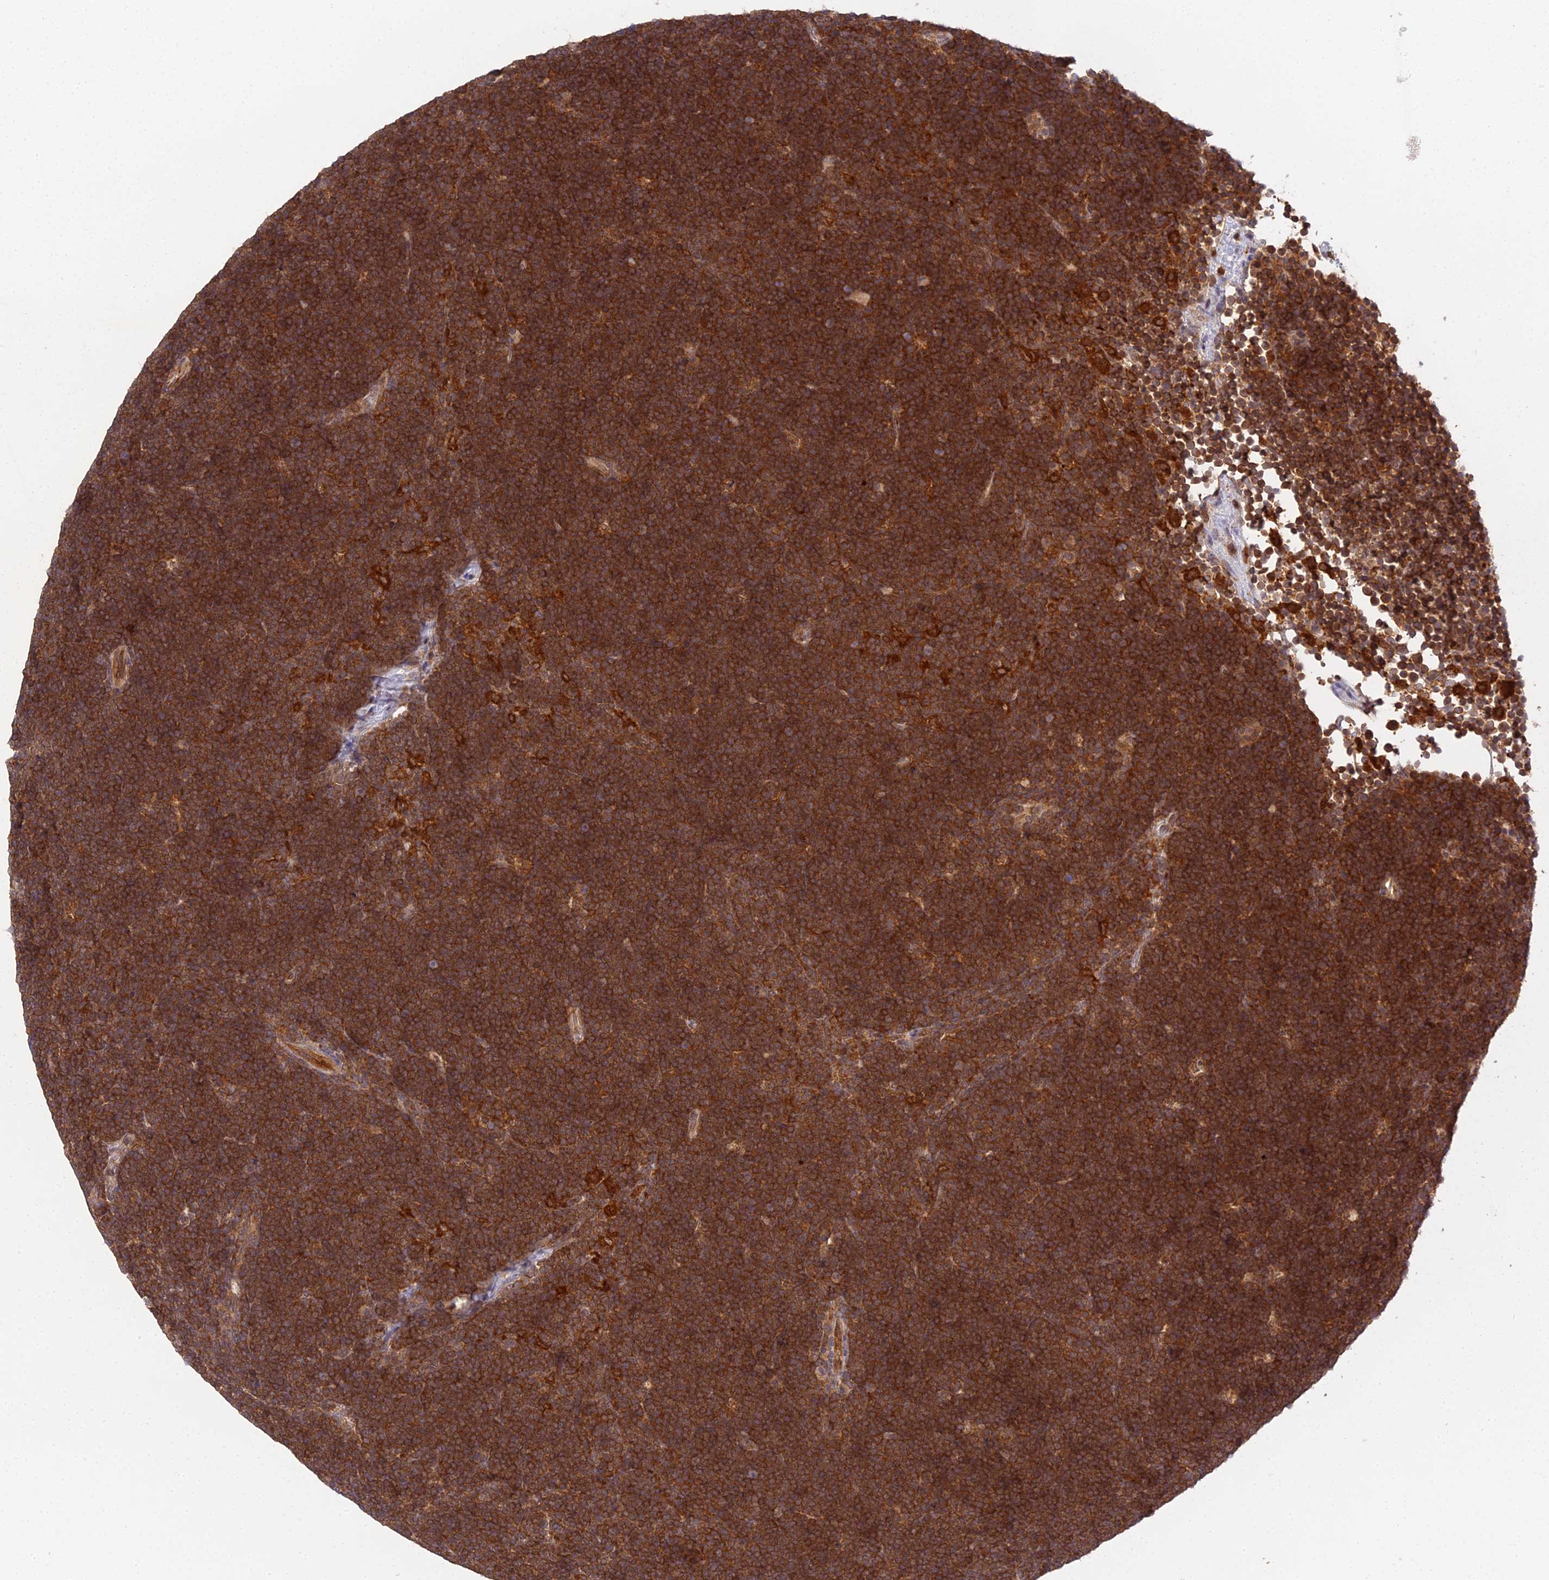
{"staining": {"intensity": "strong", "quantity": ">75%", "location": "cytoplasmic/membranous"}, "tissue": "lymphoma", "cell_type": "Tumor cells", "image_type": "cancer", "snomed": [{"axis": "morphology", "description": "Malignant lymphoma, non-Hodgkin's type, High grade"}, {"axis": "topography", "description": "Lymph node"}], "caption": "Tumor cells demonstrate high levels of strong cytoplasmic/membranous staining in about >75% of cells in human lymphoma. (Stains: DAB in brown, nuclei in blue, Microscopy: brightfield microscopy at high magnification).", "gene": "TPRX1", "patient": {"sex": "male", "age": 13}}